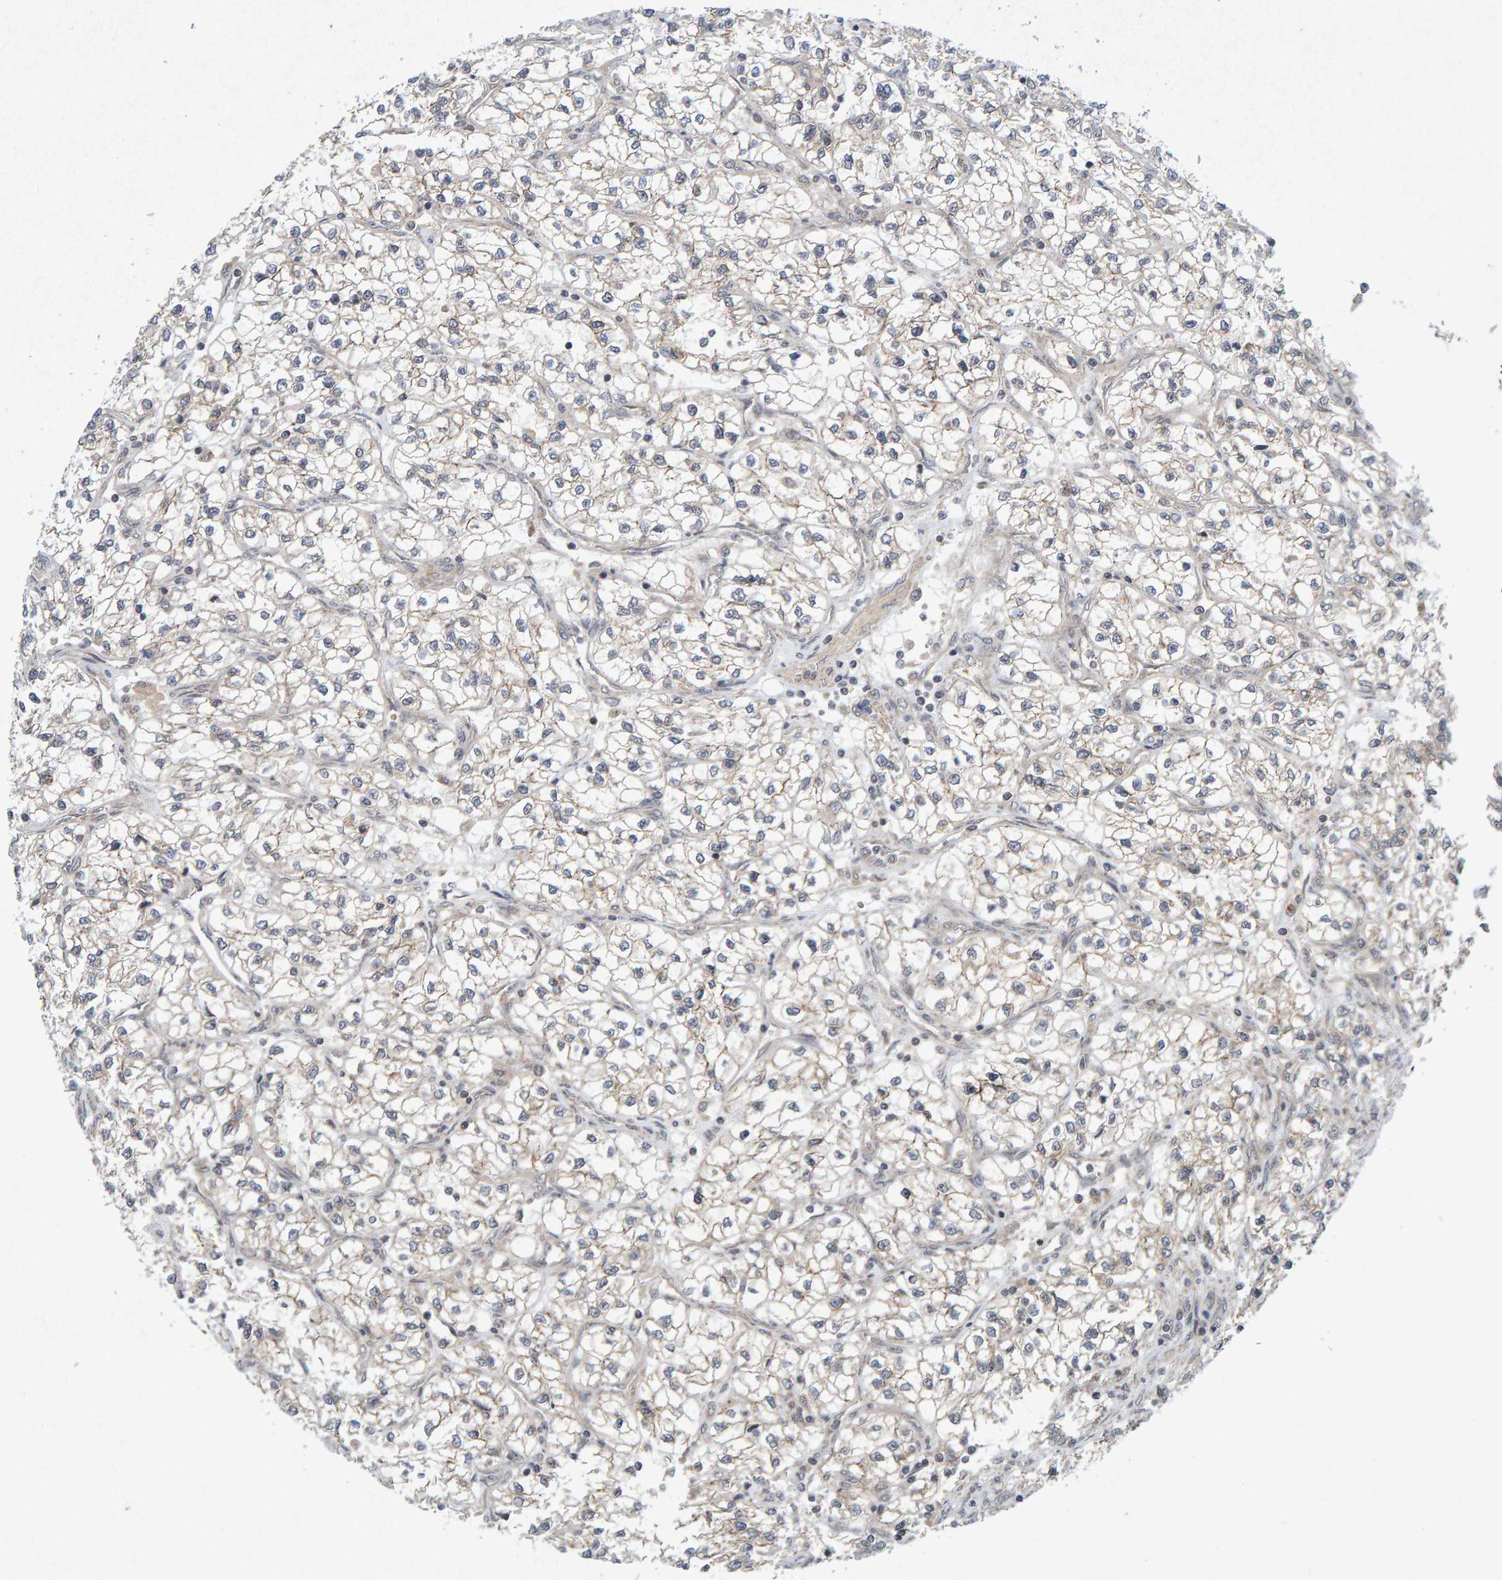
{"staining": {"intensity": "negative", "quantity": "none", "location": "none"}, "tissue": "renal cancer", "cell_type": "Tumor cells", "image_type": "cancer", "snomed": [{"axis": "morphology", "description": "Adenocarcinoma, NOS"}, {"axis": "topography", "description": "Kidney"}], "caption": "This is a histopathology image of IHC staining of renal cancer, which shows no positivity in tumor cells.", "gene": "CDH2", "patient": {"sex": "female", "age": 57}}